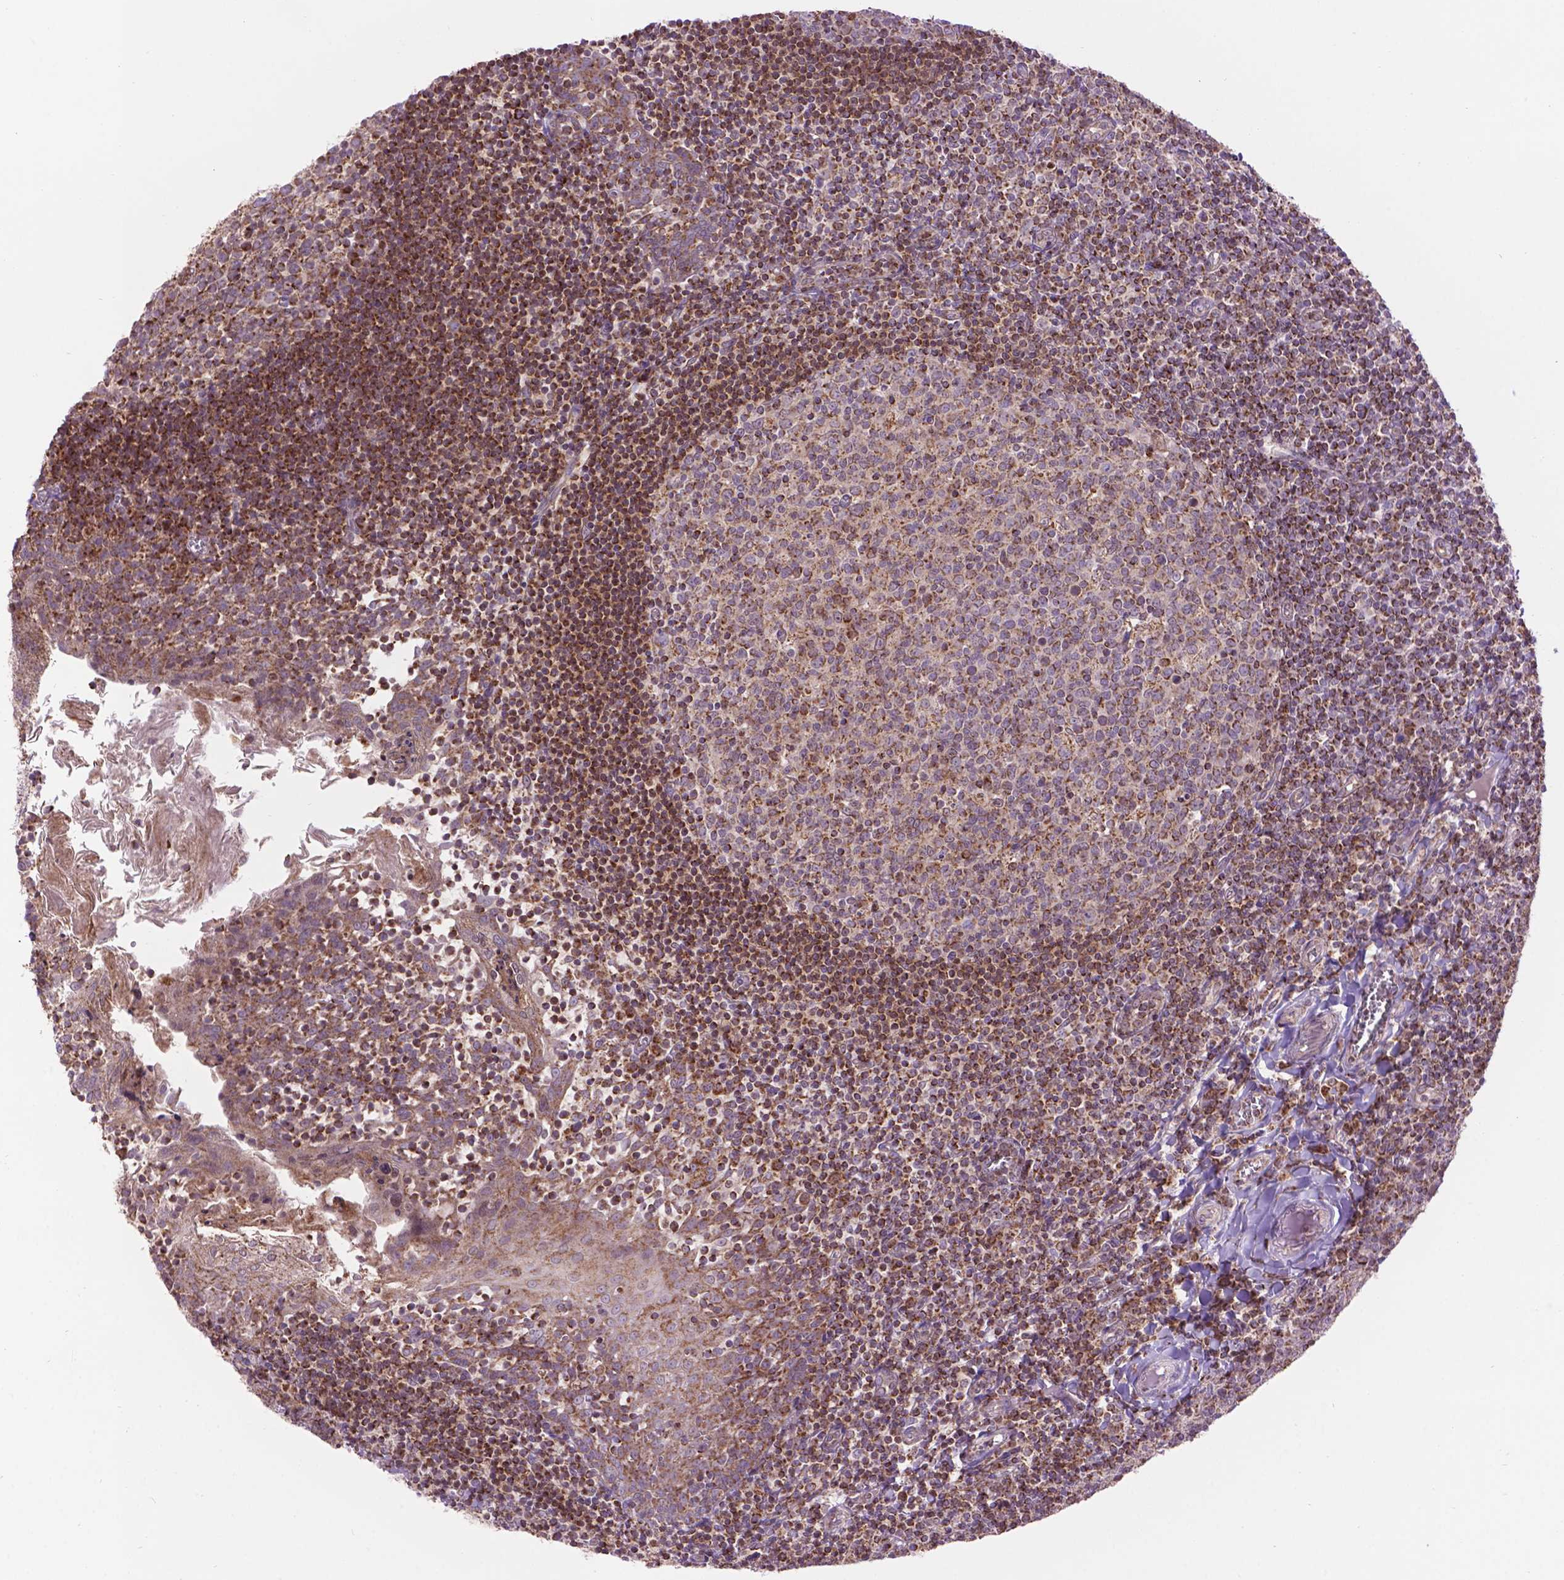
{"staining": {"intensity": "moderate", "quantity": "25%-75%", "location": "cytoplasmic/membranous"}, "tissue": "lymph node", "cell_type": "Germinal center cells", "image_type": "normal", "snomed": [{"axis": "morphology", "description": "Normal tissue, NOS"}, {"axis": "topography", "description": "Lymph node"}], "caption": "Human lymph node stained for a protein (brown) exhibits moderate cytoplasmic/membranous positive staining in about 25%-75% of germinal center cells.", "gene": "PYCR3", "patient": {"sex": "female", "age": 21}}